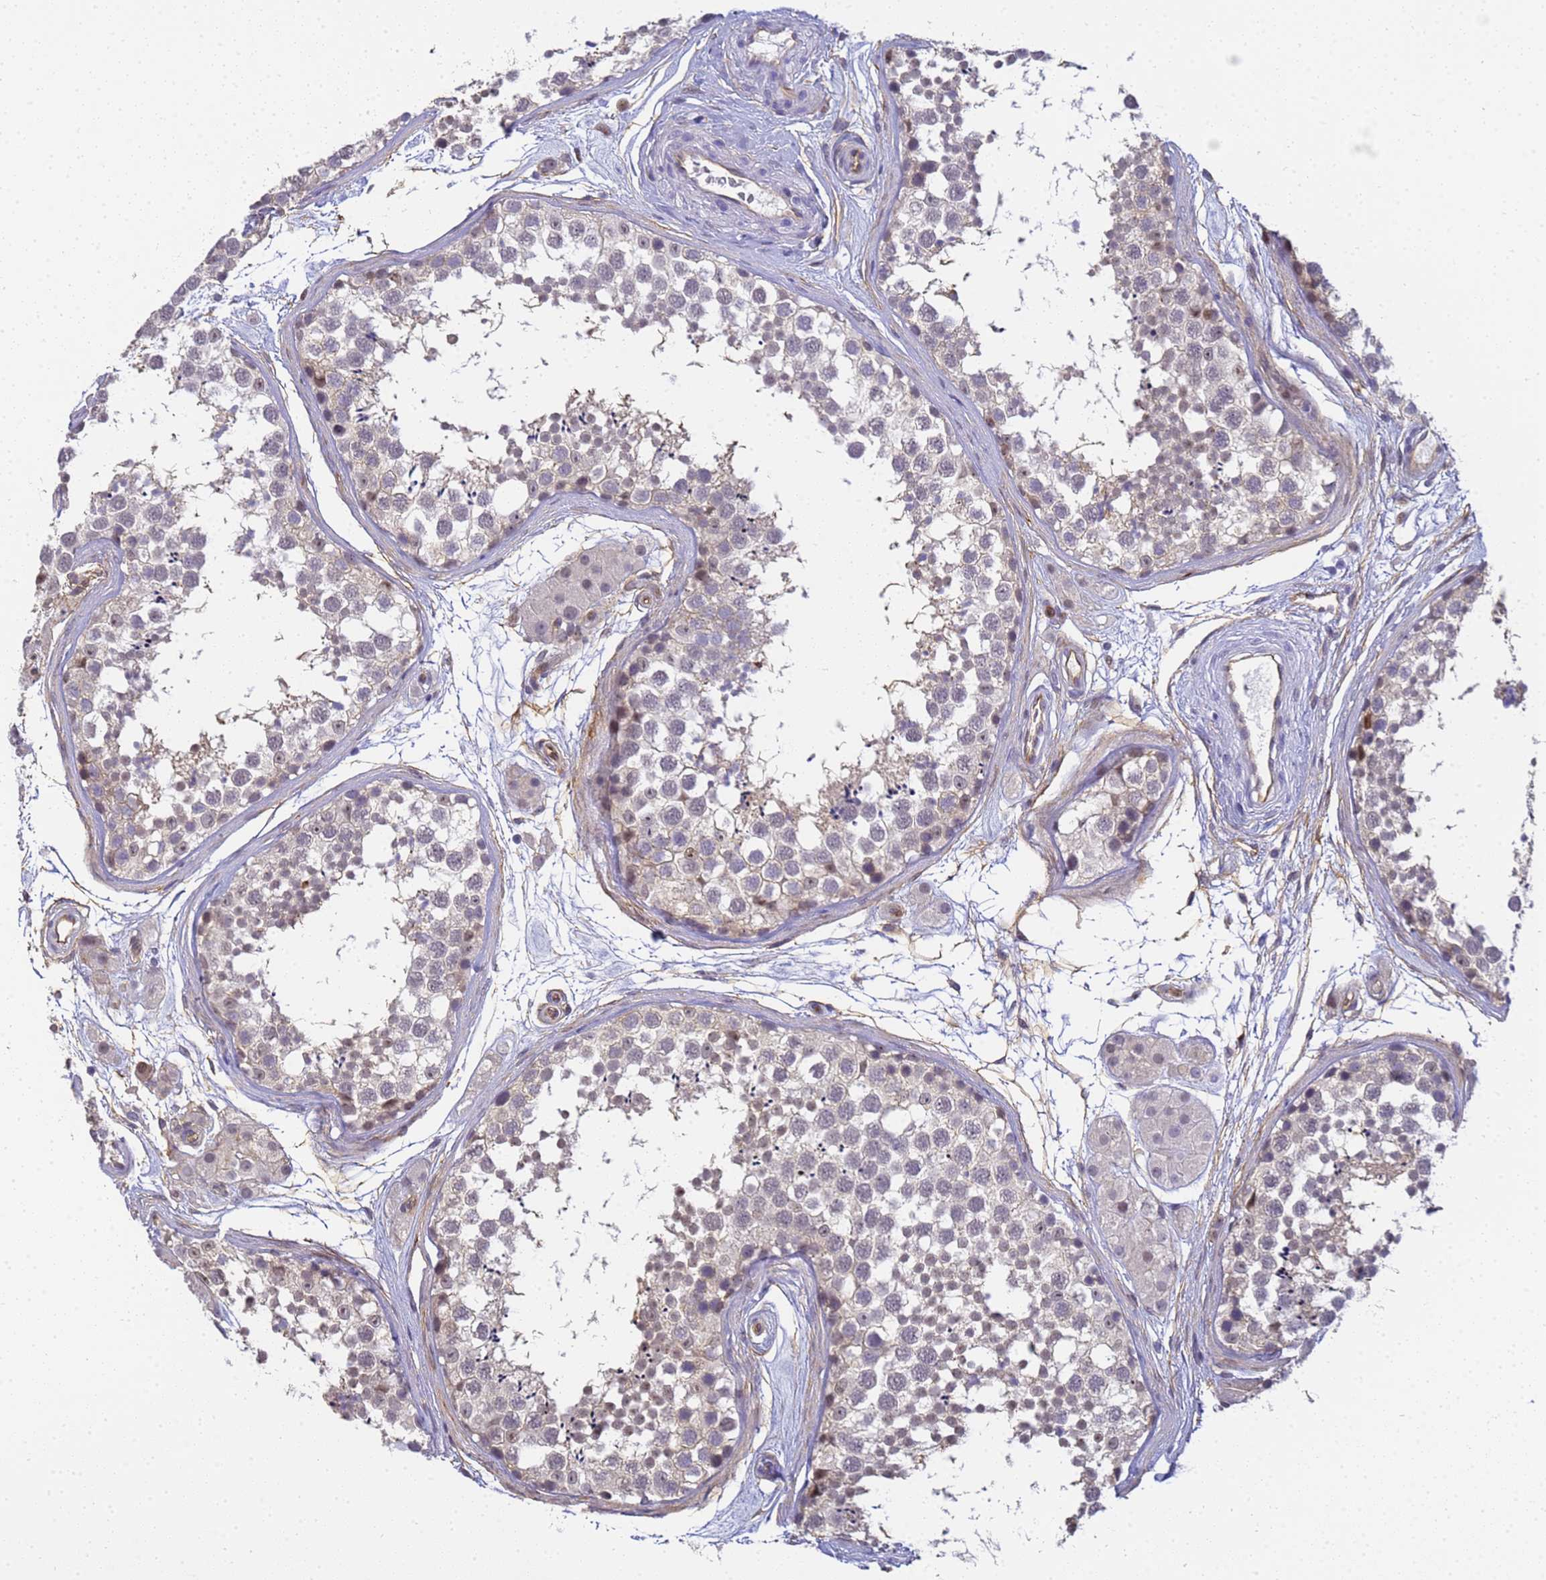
{"staining": {"intensity": "weak", "quantity": "<25%", "location": "nuclear"}, "tissue": "testis", "cell_type": "Cells in seminiferous ducts", "image_type": "normal", "snomed": [{"axis": "morphology", "description": "Normal tissue, NOS"}, {"axis": "topography", "description": "Testis"}], "caption": "High magnification brightfield microscopy of unremarkable testis stained with DAB (3,3'-diaminobenzidine) (brown) and counterstained with hematoxylin (blue): cells in seminiferous ducts show no significant staining. The staining was performed using DAB (3,3'-diaminobenzidine) to visualize the protein expression in brown, while the nuclei were stained in blue with hematoxylin (Magnification: 20x).", "gene": "GON4L", "patient": {"sex": "male", "age": 56}}